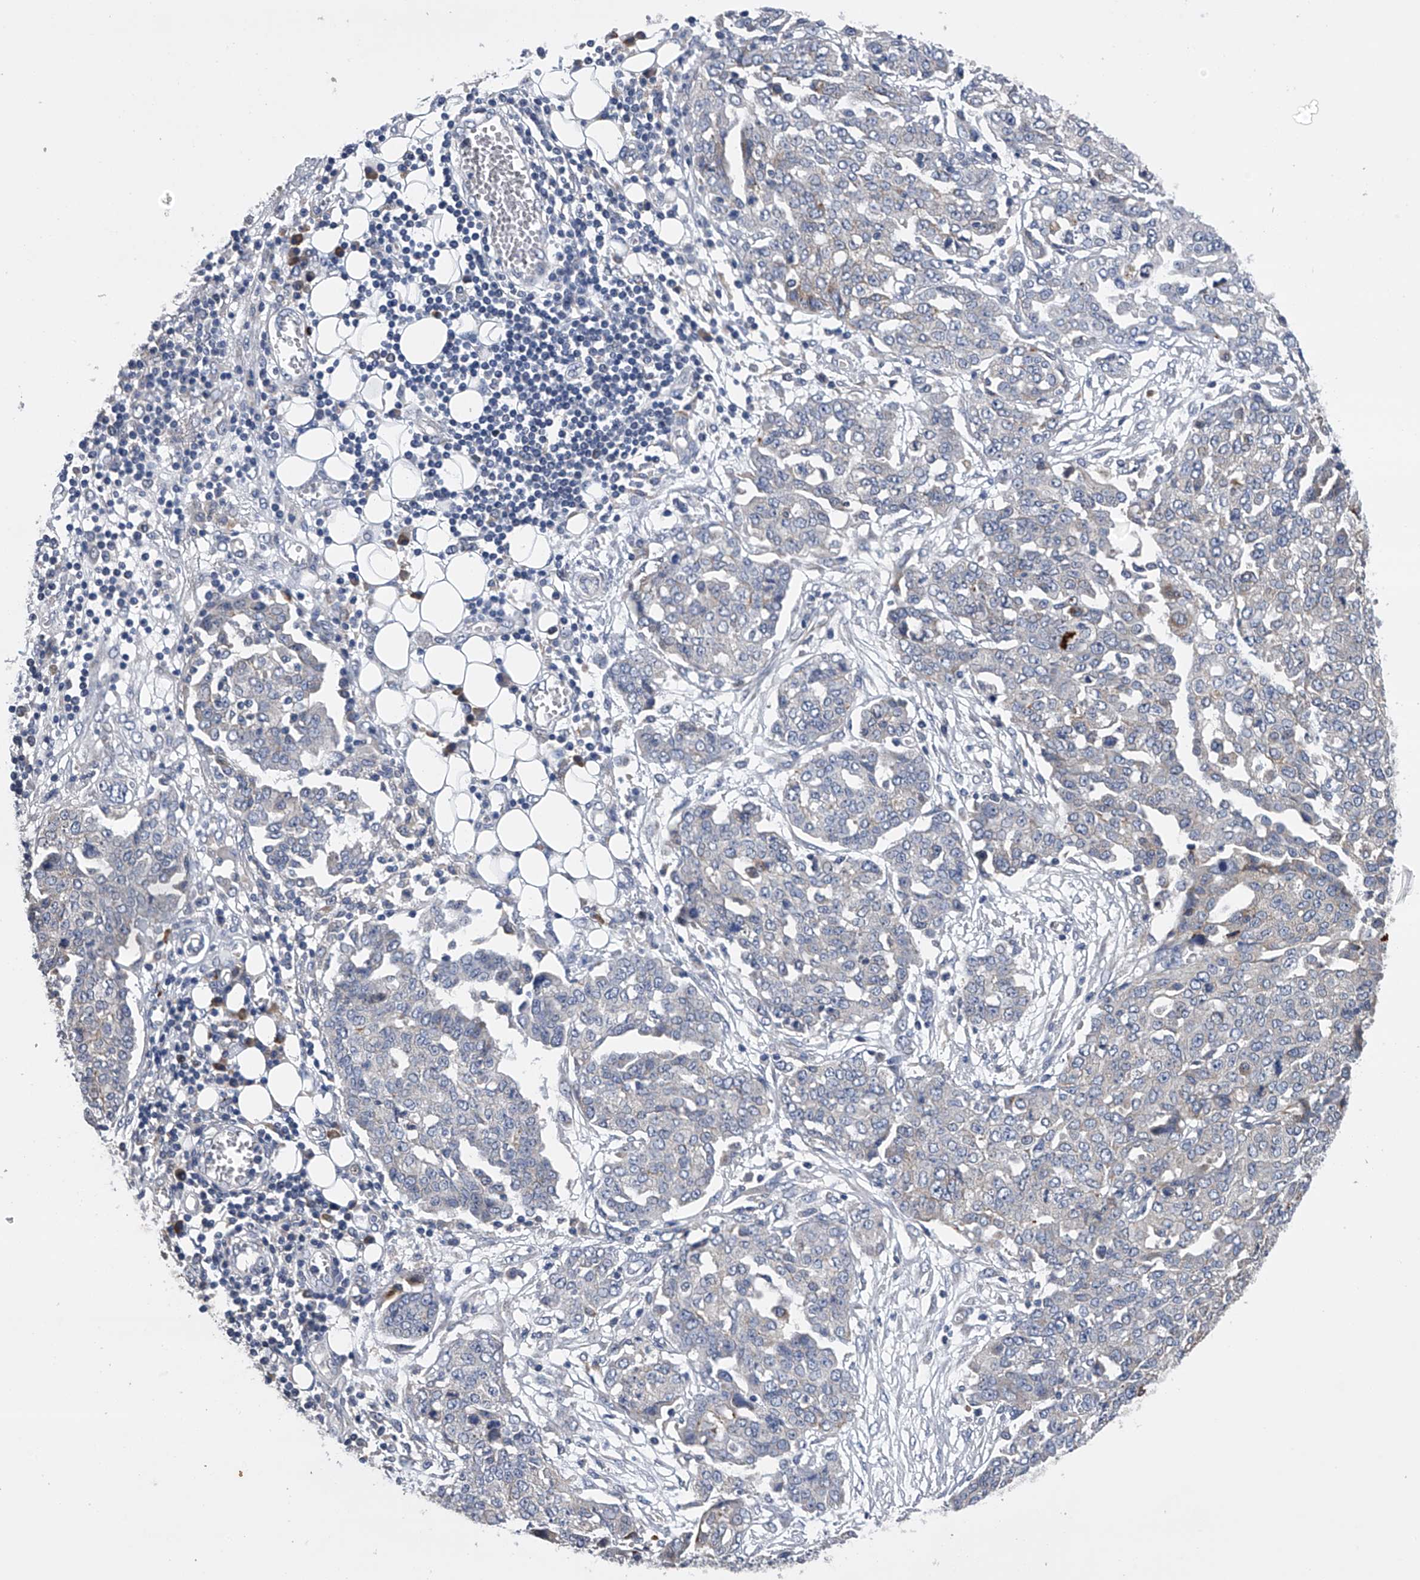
{"staining": {"intensity": "negative", "quantity": "none", "location": "none"}, "tissue": "ovarian cancer", "cell_type": "Tumor cells", "image_type": "cancer", "snomed": [{"axis": "morphology", "description": "Cystadenocarcinoma, serous, NOS"}, {"axis": "topography", "description": "Soft tissue"}, {"axis": "topography", "description": "Ovary"}], "caption": "Ovarian cancer stained for a protein using immunohistochemistry displays no staining tumor cells.", "gene": "SPOCK1", "patient": {"sex": "female", "age": 57}}